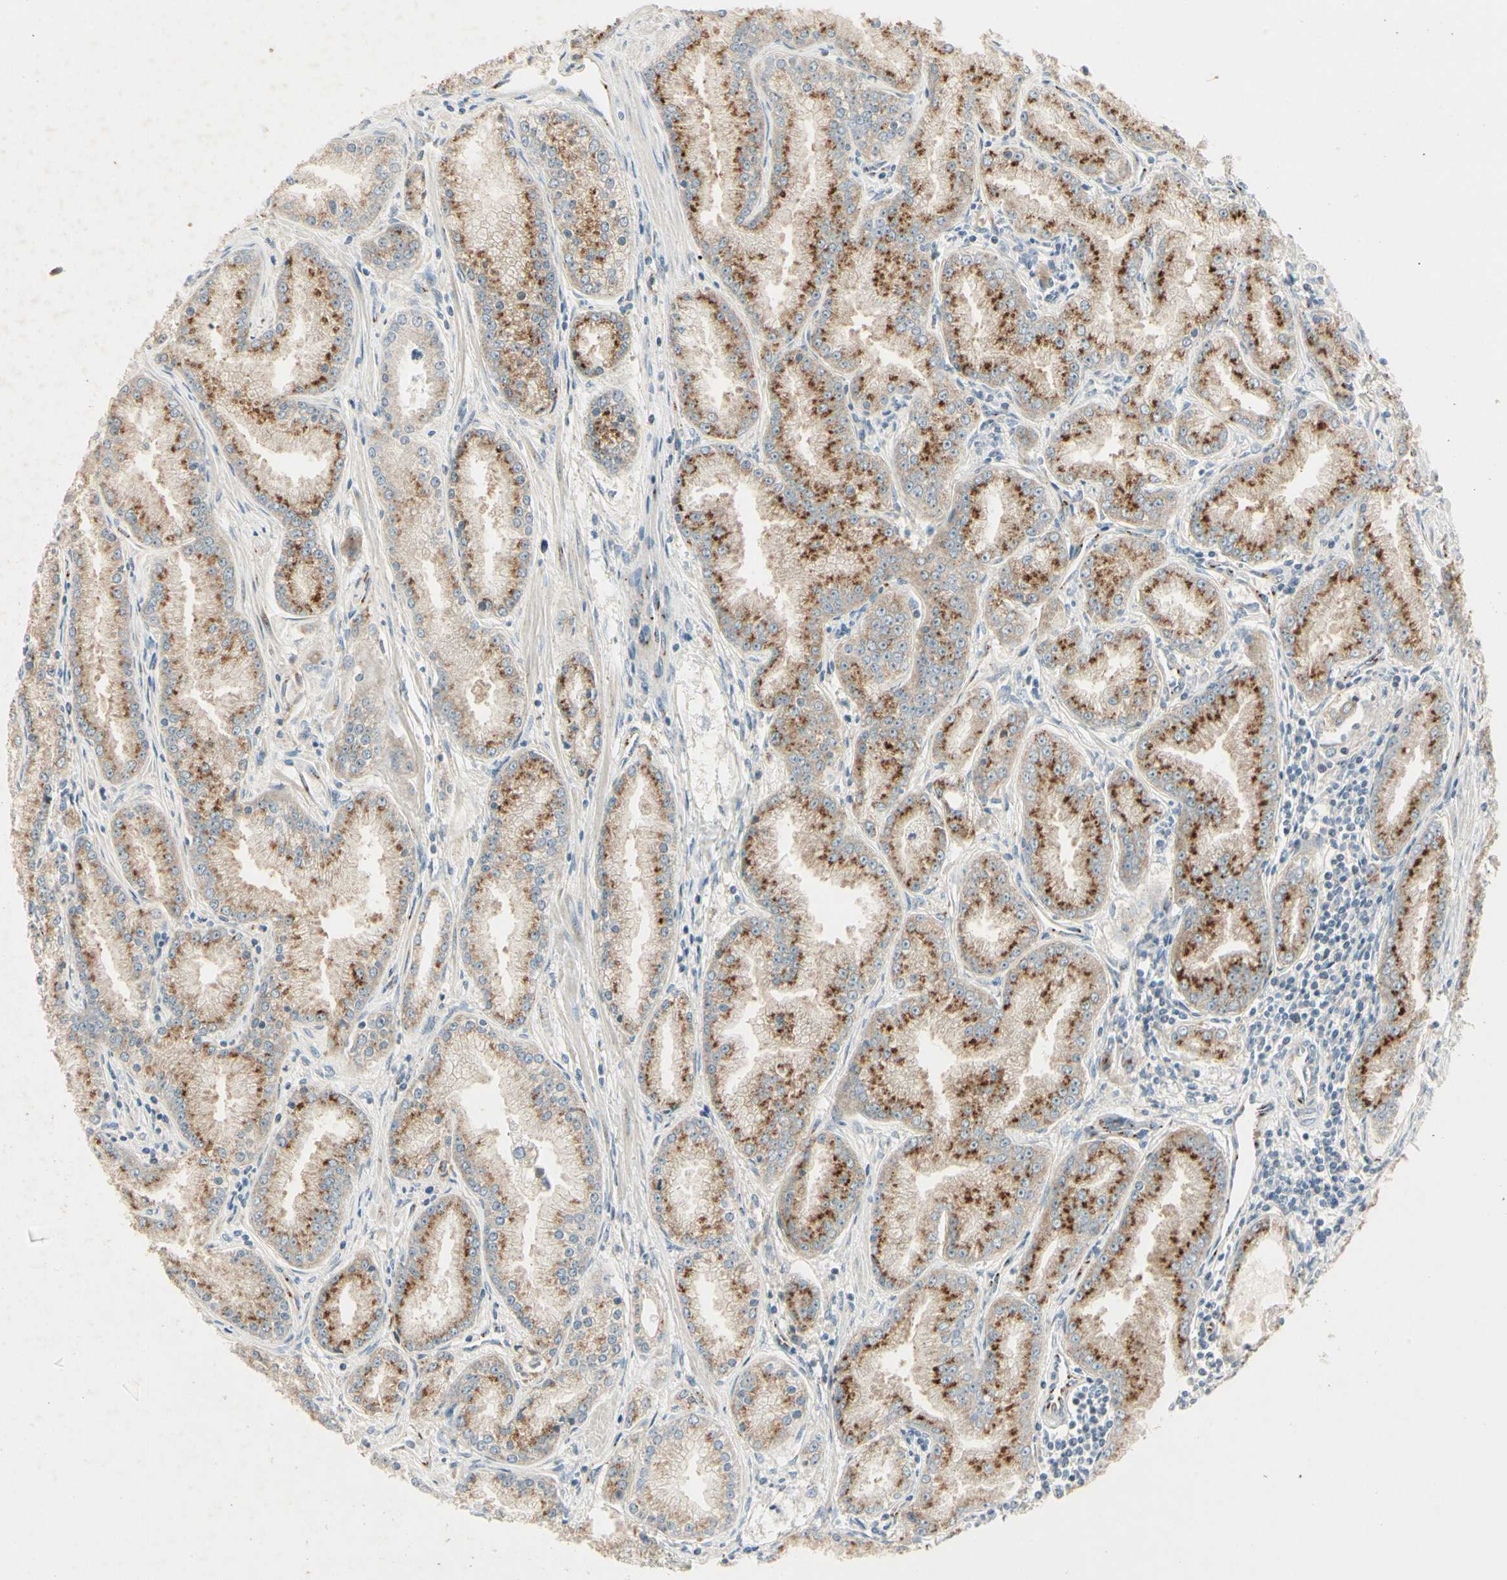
{"staining": {"intensity": "strong", "quantity": "25%-75%", "location": "cytoplasmic/membranous"}, "tissue": "prostate cancer", "cell_type": "Tumor cells", "image_type": "cancer", "snomed": [{"axis": "morphology", "description": "Adenocarcinoma, High grade"}, {"axis": "topography", "description": "Prostate"}], "caption": "Prostate cancer (adenocarcinoma (high-grade)) stained with a protein marker displays strong staining in tumor cells.", "gene": "MANSC1", "patient": {"sex": "male", "age": 61}}